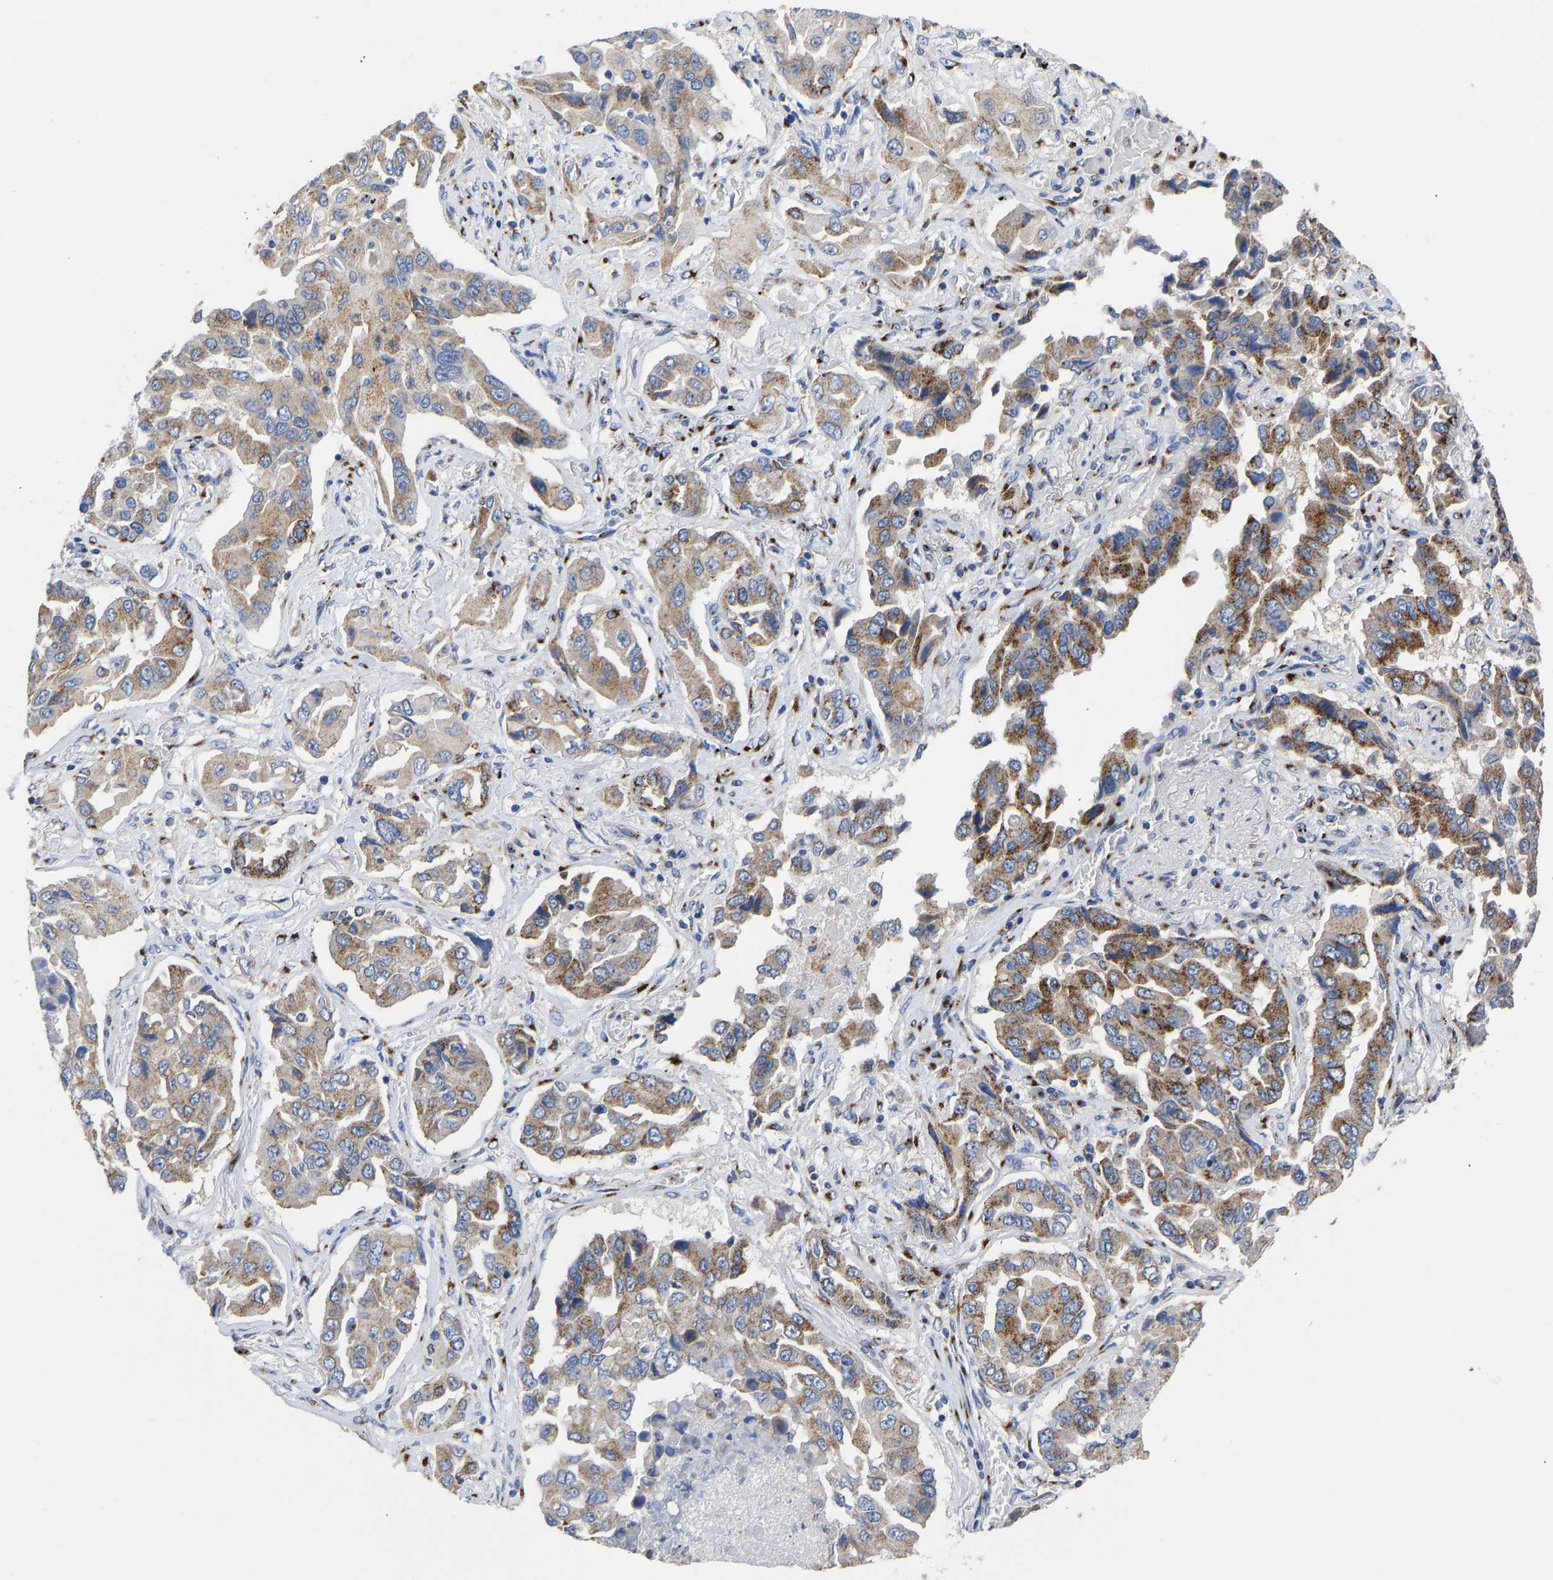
{"staining": {"intensity": "moderate", "quantity": ">75%", "location": "cytoplasmic/membranous"}, "tissue": "lung cancer", "cell_type": "Tumor cells", "image_type": "cancer", "snomed": [{"axis": "morphology", "description": "Adenocarcinoma, NOS"}, {"axis": "topography", "description": "Lung"}], "caption": "This is a photomicrograph of immunohistochemistry staining of lung cancer (adenocarcinoma), which shows moderate expression in the cytoplasmic/membranous of tumor cells.", "gene": "TMEM87A", "patient": {"sex": "female", "age": 65}}